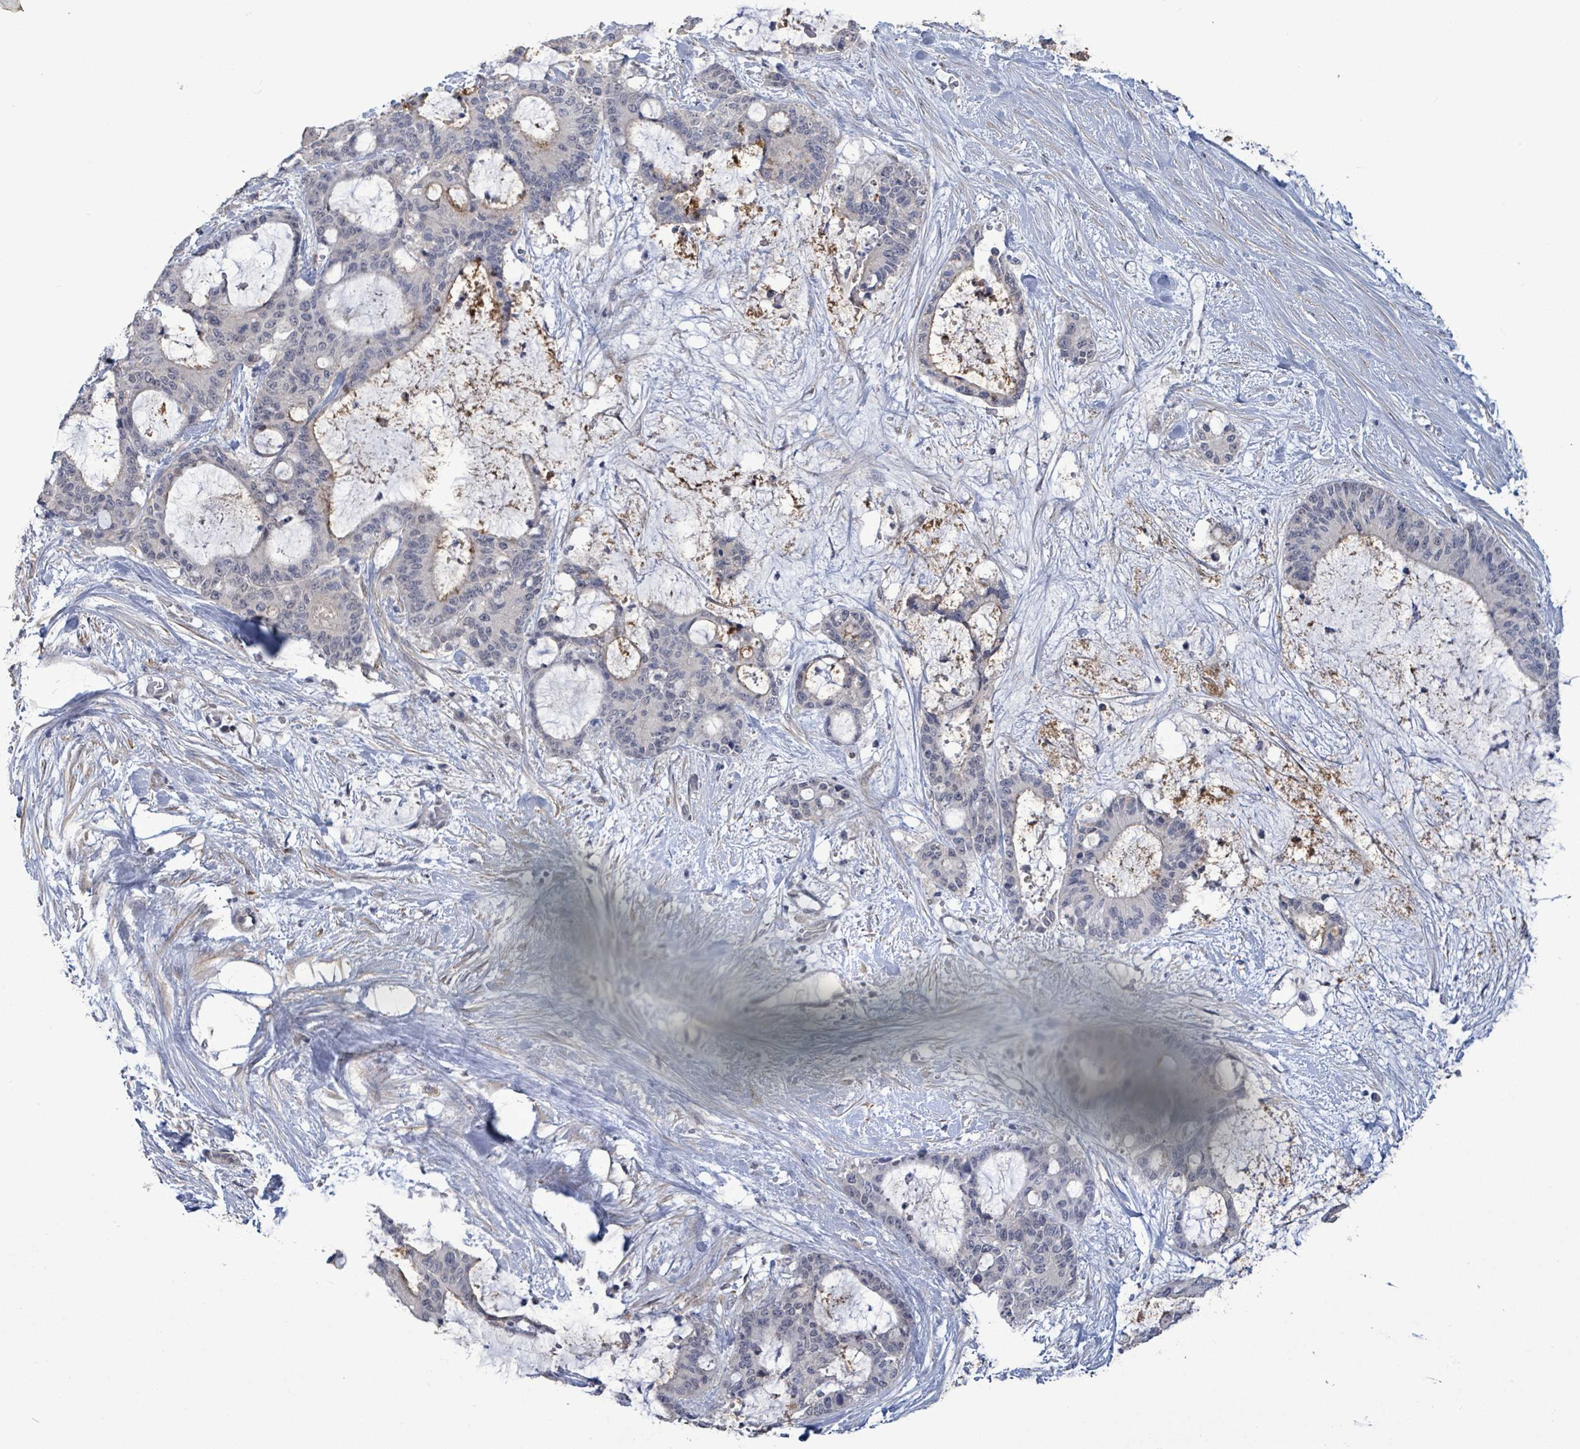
{"staining": {"intensity": "negative", "quantity": "none", "location": "none"}, "tissue": "liver cancer", "cell_type": "Tumor cells", "image_type": "cancer", "snomed": [{"axis": "morphology", "description": "Normal tissue, NOS"}, {"axis": "morphology", "description": "Cholangiocarcinoma"}, {"axis": "topography", "description": "Liver"}, {"axis": "topography", "description": "Peripheral nerve tissue"}], "caption": "IHC histopathology image of neoplastic tissue: human liver cholangiocarcinoma stained with DAB (3,3'-diaminobenzidine) exhibits no significant protein positivity in tumor cells.", "gene": "AMMECR1", "patient": {"sex": "female", "age": 73}}